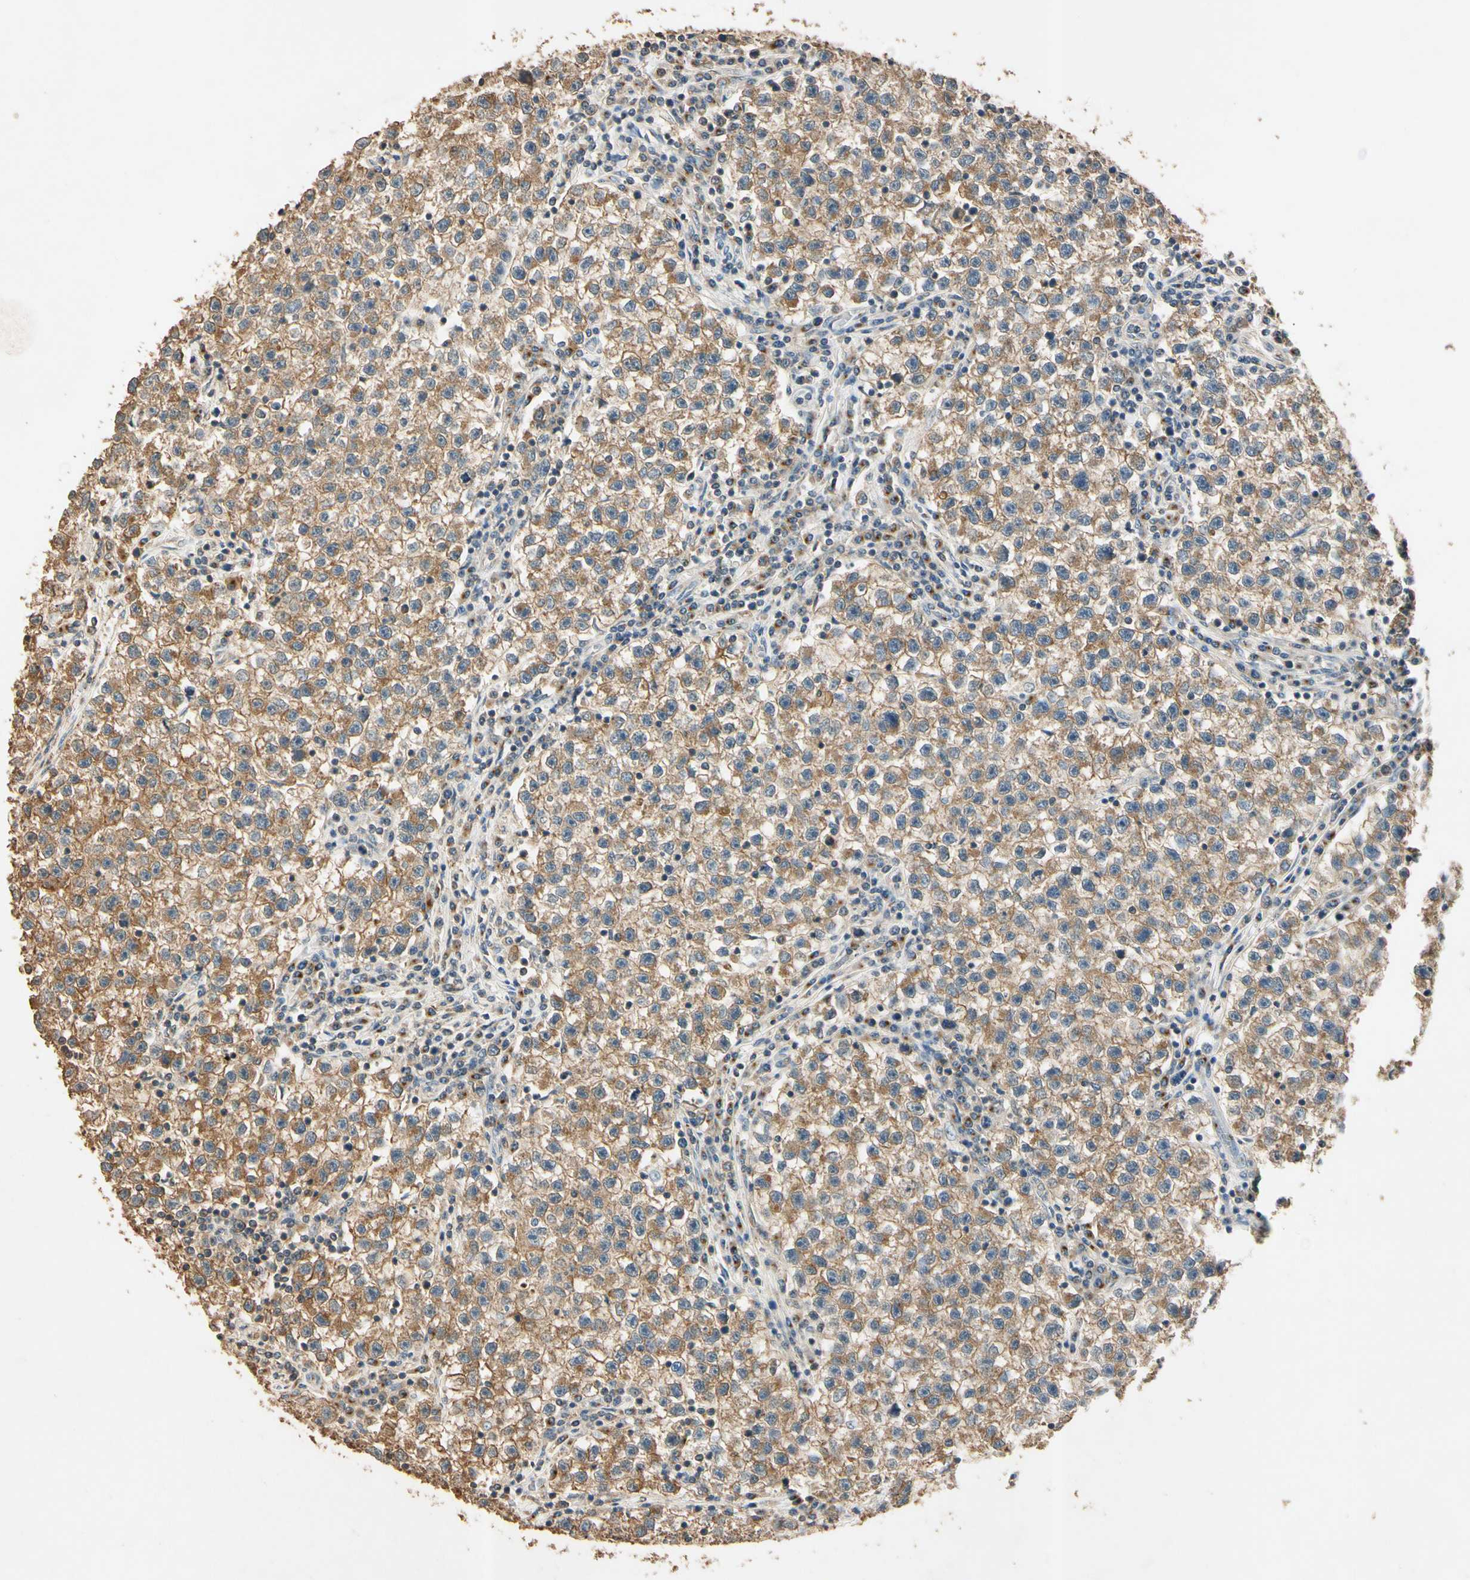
{"staining": {"intensity": "moderate", "quantity": ">75%", "location": "cytoplasmic/membranous"}, "tissue": "testis cancer", "cell_type": "Tumor cells", "image_type": "cancer", "snomed": [{"axis": "morphology", "description": "Seminoma, NOS"}, {"axis": "topography", "description": "Testis"}], "caption": "IHC of testis cancer (seminoma) displays medium levels of moderate cytoplasmic/membranous positivity in approximately >75% of tumor cells.", "gene": "AKAP9", "patient": {"sex": "male", "age": 22}}